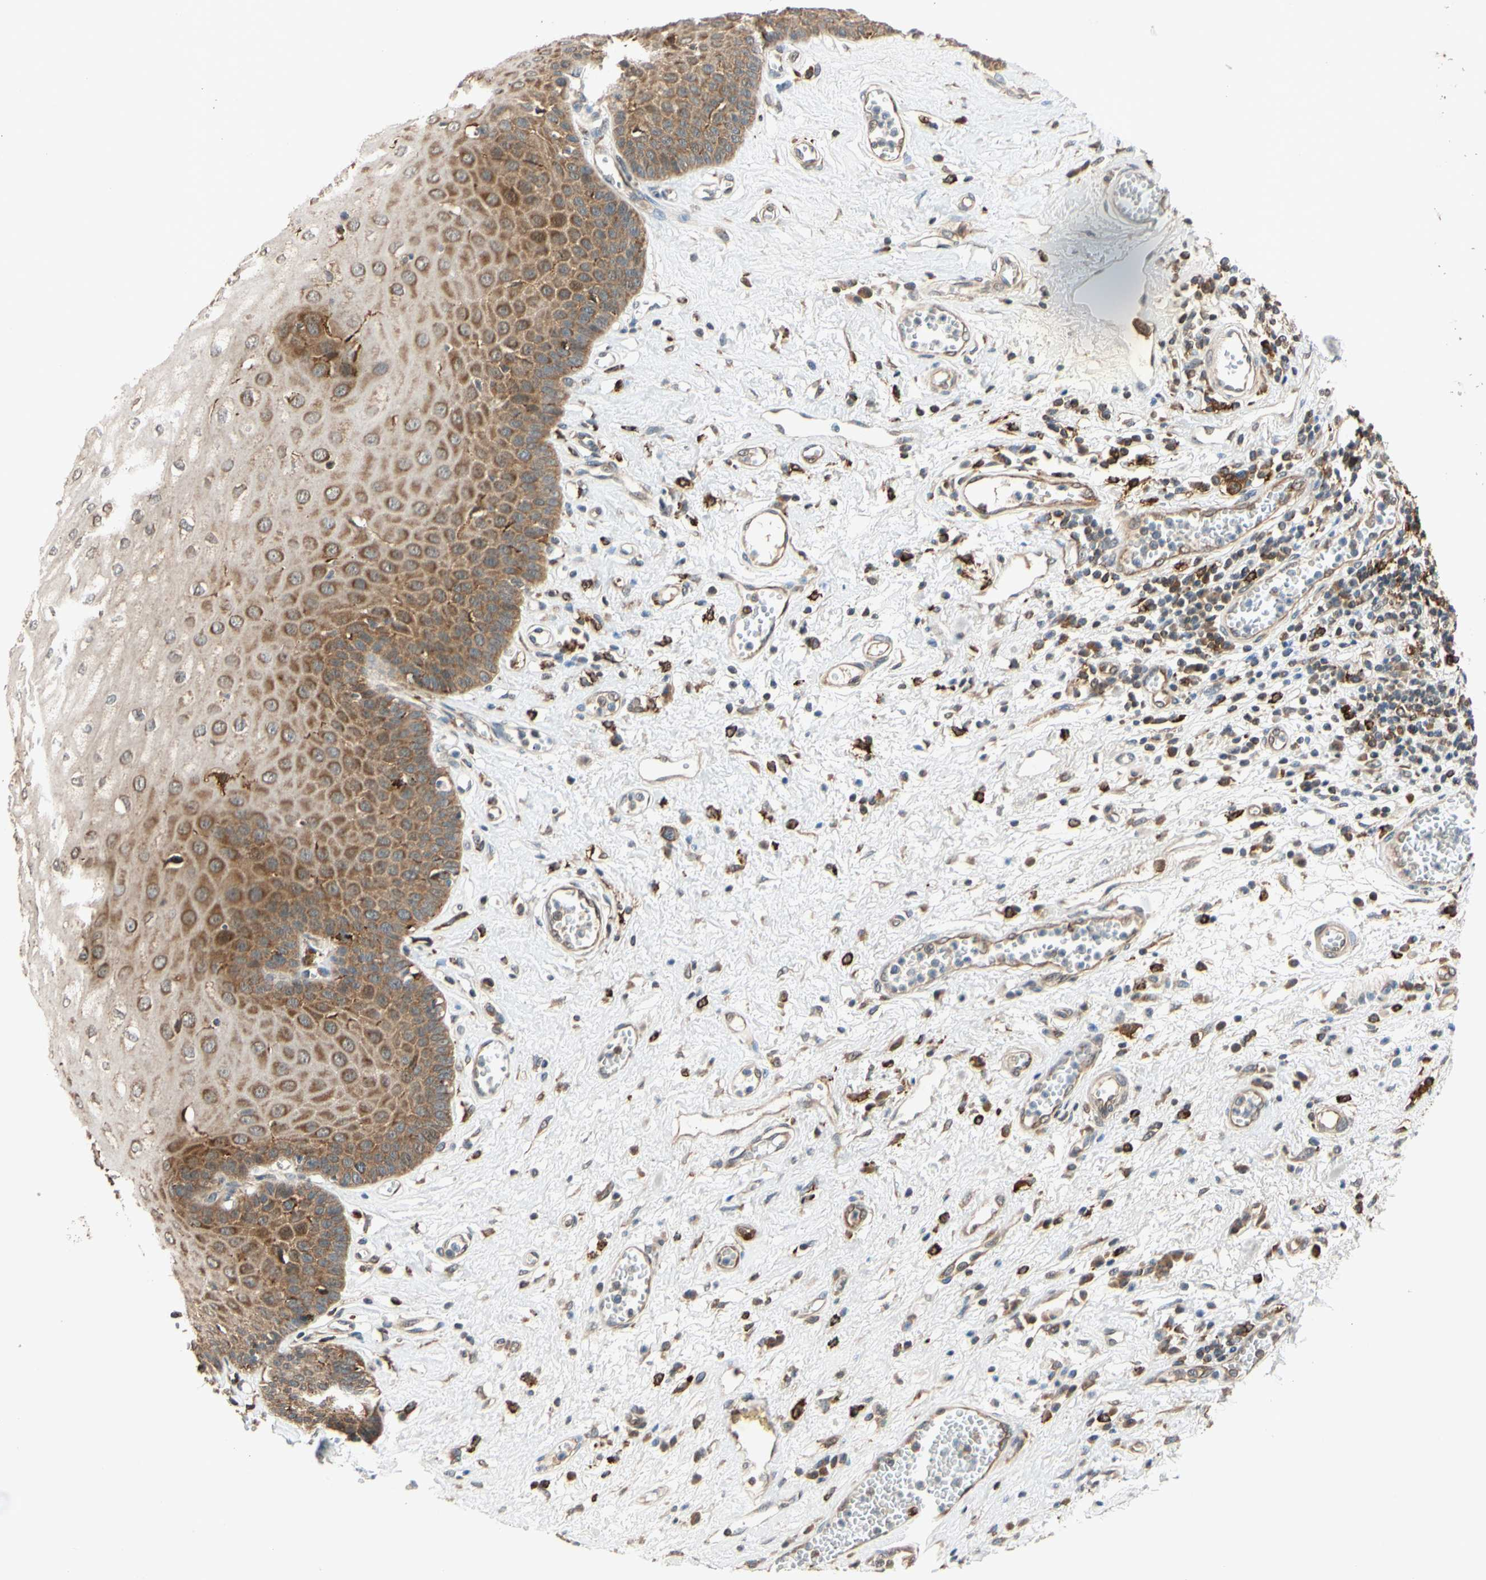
{"staining": {"intensity": "moderate", "quantity": ">75%", "location": "cytoplasmic/membranous"}, "tissue": "esophagus", "cell_type": "Squamous epithelial cells", "image_type": "normal", "snomed": [{"axis": "morphology", "description": "Normal tissue, NOS"}, {"axis": "morphology", "description": "Squamous cell carcinoma, NOS"}, {"axis": "topography", "description": "Esophagus"}], "caption": "DAB (3,3'-diaminobenzidine) immunohistochemical staining of benign human esophagus displays moderate cytoplasmic/membranous protein expression in approximately >75% of squamous epithelial cells. The staining was performed using DAB, with brown indicating positive protein expression. Nuclei are stained blue with hematoxylin.", "gene": "ANKHD1", "patient": {"sex": "male", "age": 65}}